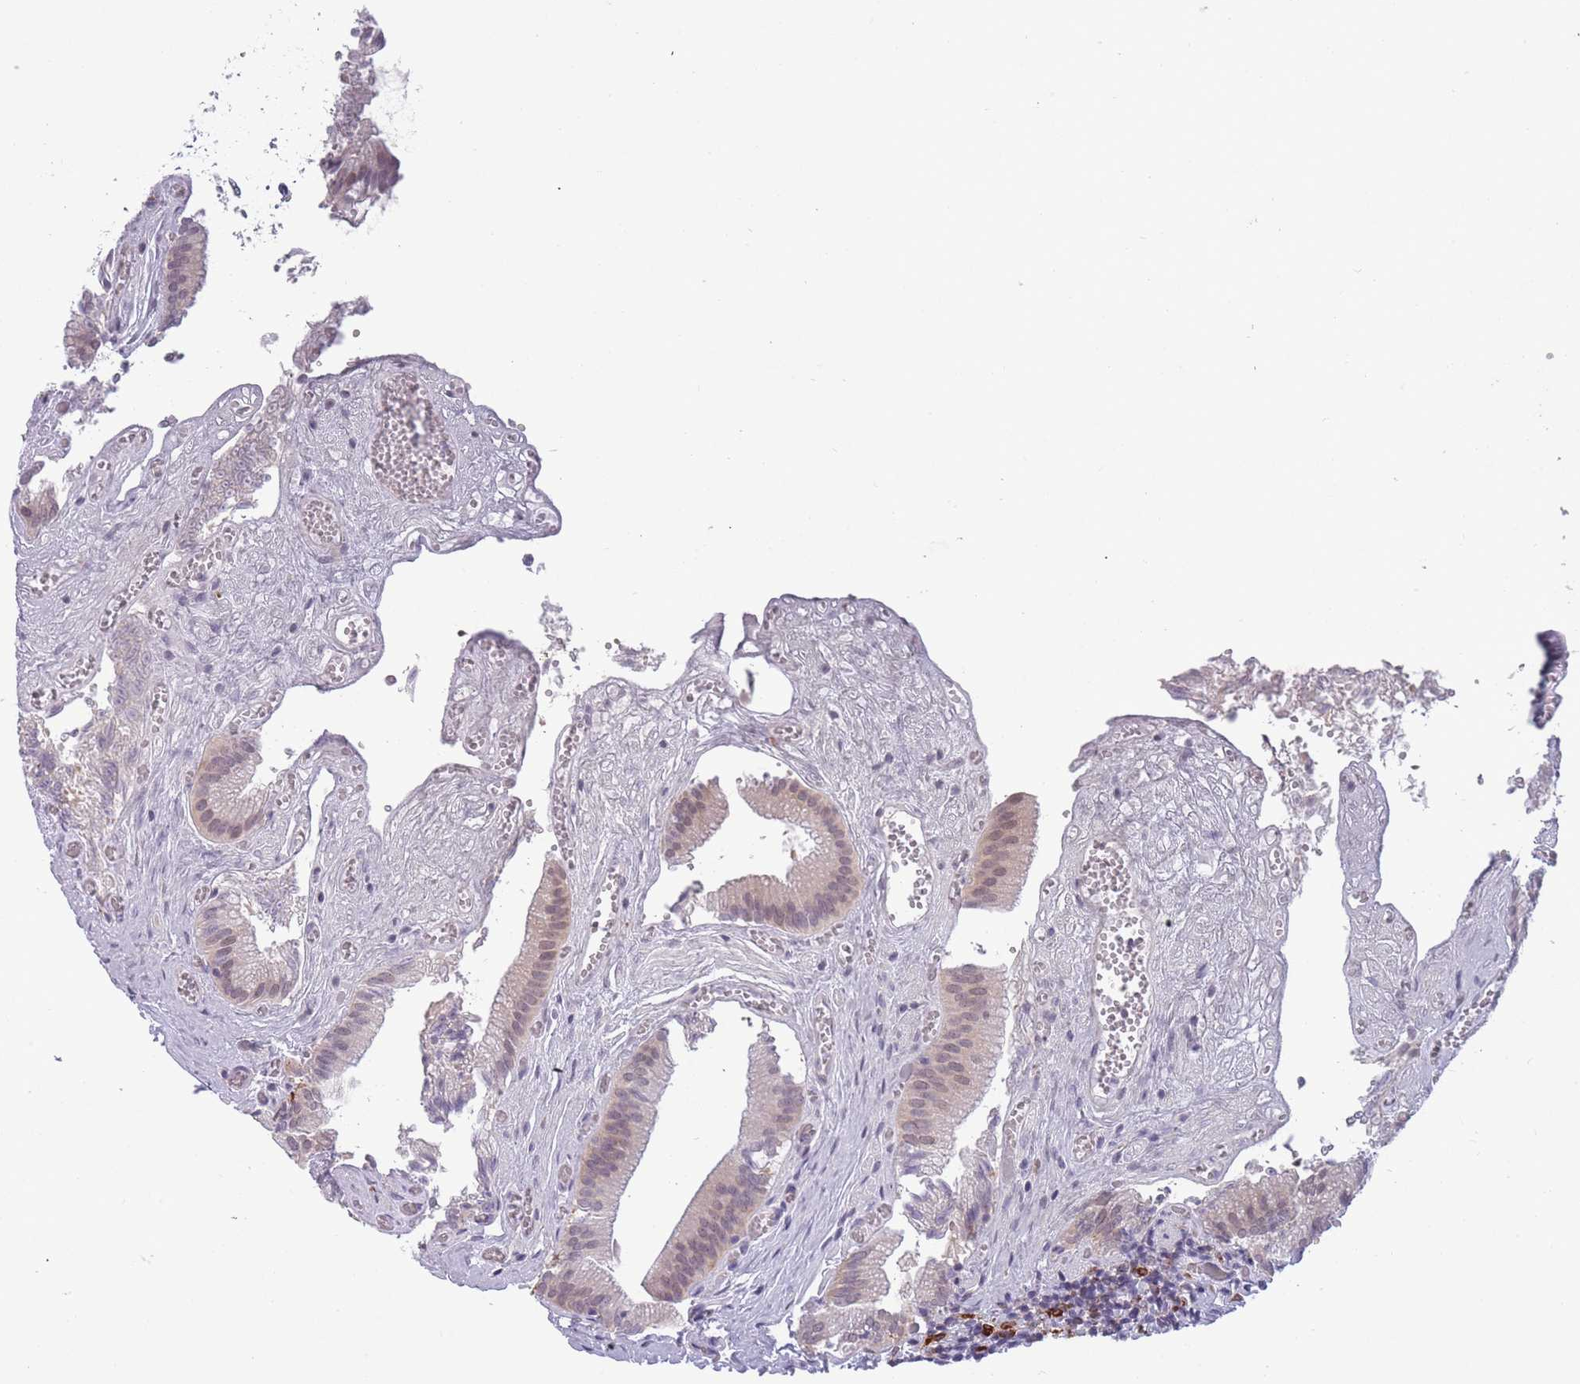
{"staining": {"intensity": "weak", "quantity": "25%-75%", "location": "cytoplasmic/membranous,nuclear"}, "tissue": "gallbladder", "cell_type": "Glandular cells", "image_type": "normal", "snomed": [{"axis": "morphology", "description": "Normal tissue, NOS"}, {"axis": "topography", "description": "Gallbladder"}, {"axis": "topography", "description": "Peripheral nerve tissue"}], "caption": "High-magnification brightfield microscopy of unremarkable gallbladder stained with DAB (3,3'-diaminobenzidine) (brown) and counterstained with hematoxylin (blue). glandular cells exhibit weak cytoplasmic/membranous,nuclear expression is present in about25%-75% of cells. (DAB (3,3'-diaminobenzidine) IHC, brown staining for protein, blue staining for nuclei).", "gene": "TMEM121", "patient": {"sex": "male", "age": 17}}